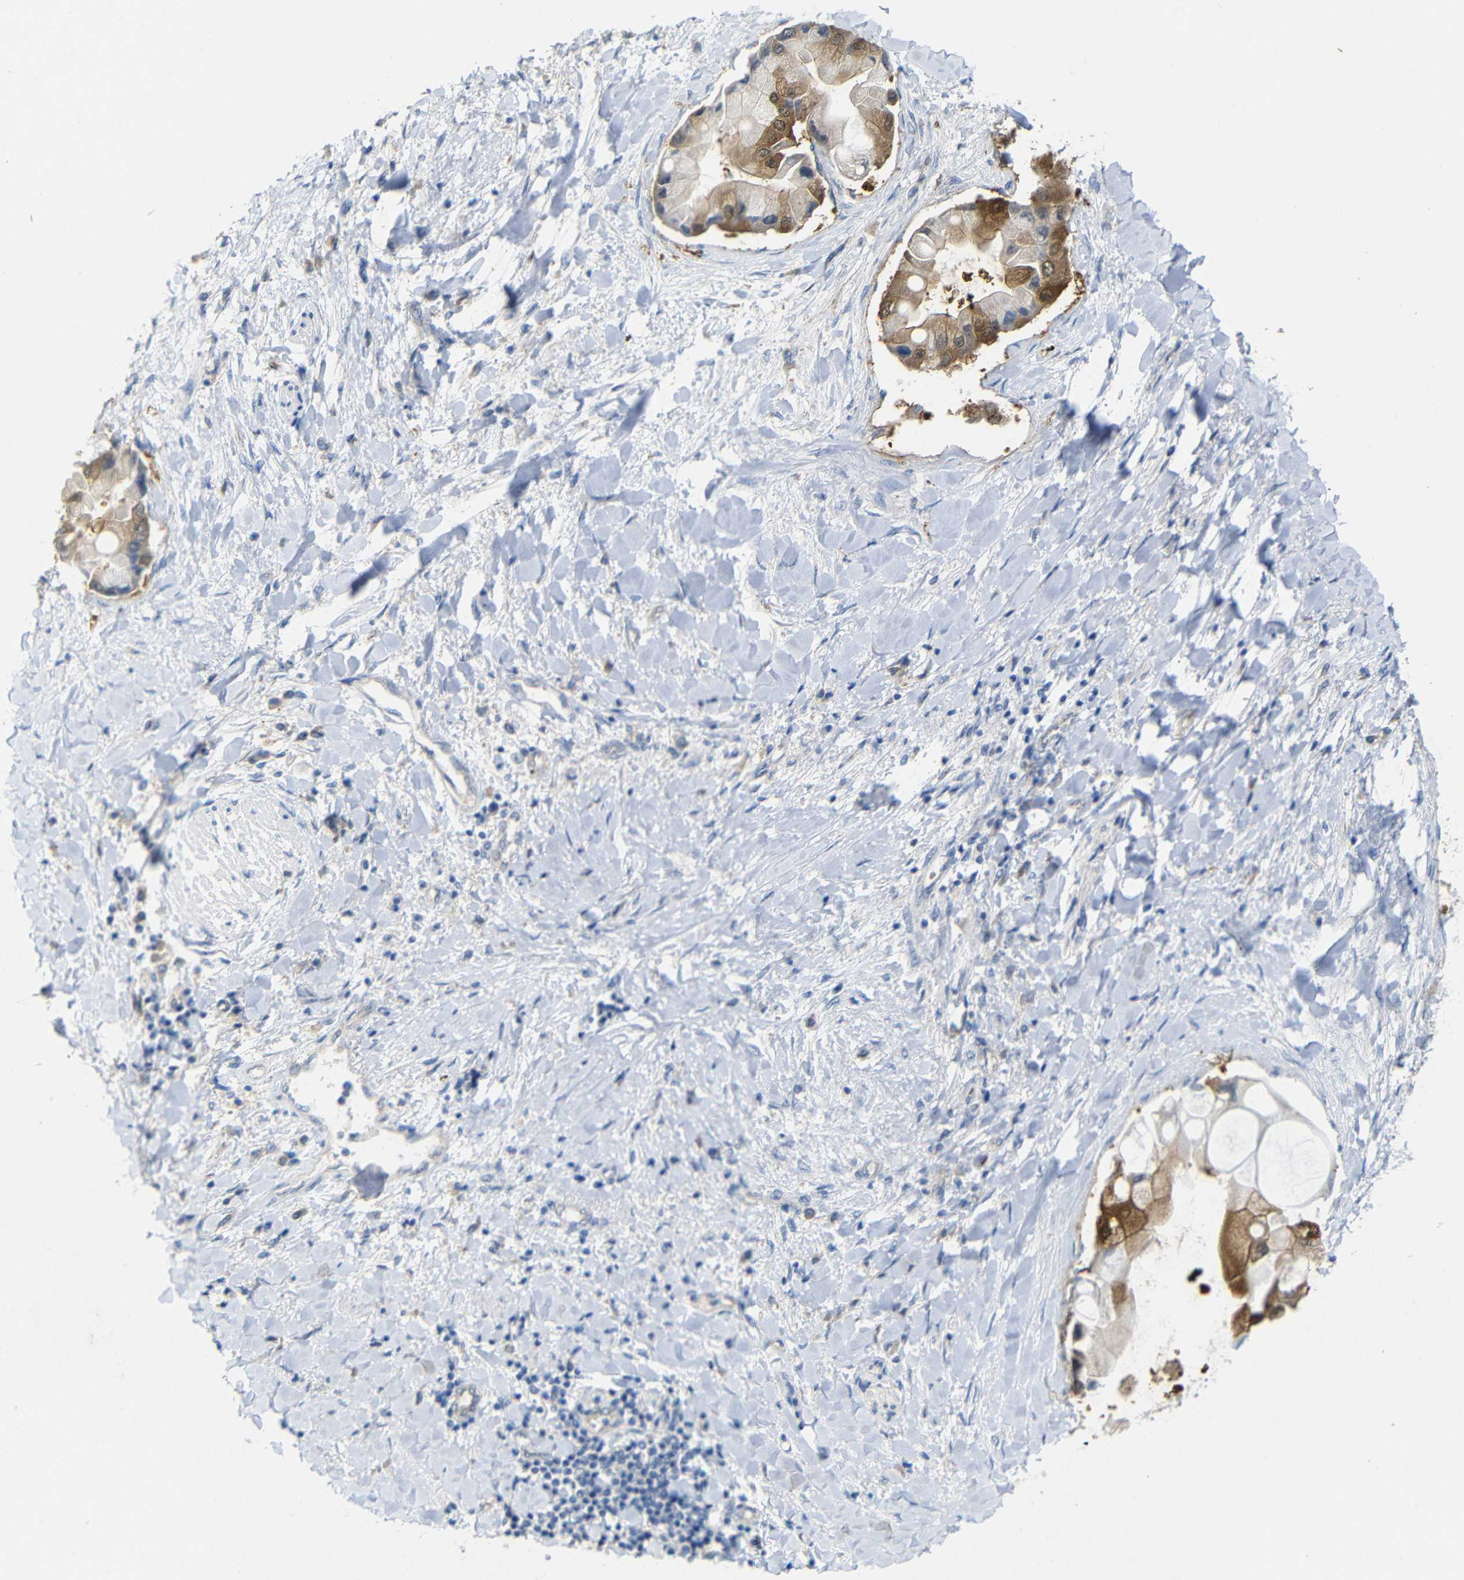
{"staining": {"intensity": "moderate", "quantity": ">75%", "location": "cytoplasmic/membranous"}, "tissue": "liver cancer", "cell_type": "Tumor cells", "image_type": "cancer", "snomed": [{"axis": "morphology", "description": "Cholangiocarcinoma"}, {"axis": "topography", "description": "Liver"}], "caption": "IHC staining of liver cancer (cholangiocarcinoma), which exhibits medium levels of moderate cytoplasmic/membranous positivity in approximately >75% of tumor cells indicating moderate cytoplasmic/membranous protein expression. The staining was performed using DAB (3,3'-diaminobenzidine) (brown) for protein detection and nuclei were counterstained in hematoxylin (blue).", "gene": "TBC1D32", "patient": {"sex": "male", "age": 50}}